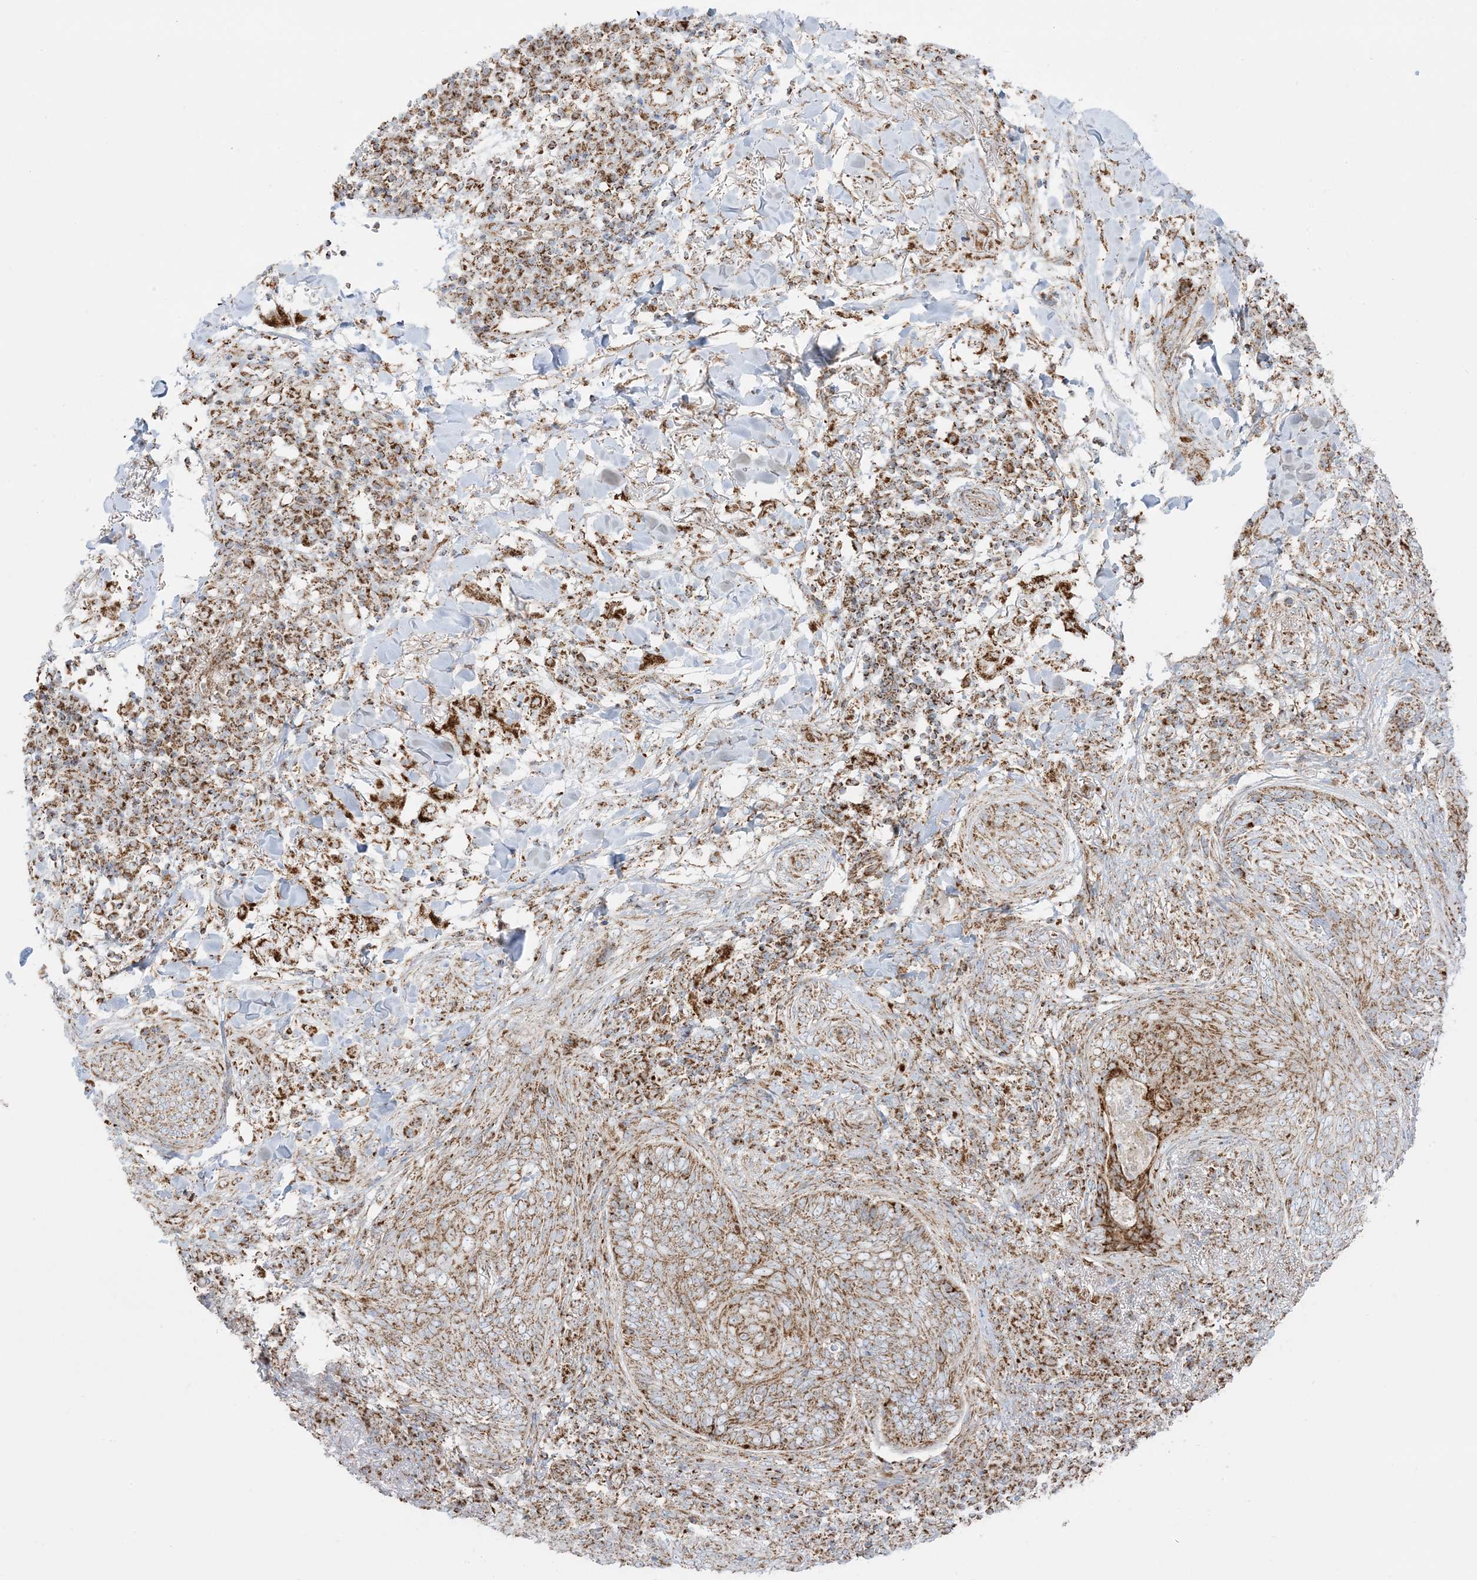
{"staining": {"intensity": "moderate", "quantity": ">75%", "location": "cytoplasmic/membranous"}, "tissue": "skin cancer", "cell_type": "Tumor cells", "image_type": "cancer", "snomed": [{"axis": "morphology", "description": "Basal cell carcinoma"}, {"axis": "topography", "description": "Skin"}], "caption": "High-magnification brightfield microscopy of skin cancer (basal cell carcinoma) stained with DAB (brown) and counterstained with hematoxylin (blue). tumor cells exhibit moderate cytoplasmic/membranous expression is appreciated in approximately>75% of cells.", "gene": "MRPS36", "patient": {"sex": "male", "age": 85}}